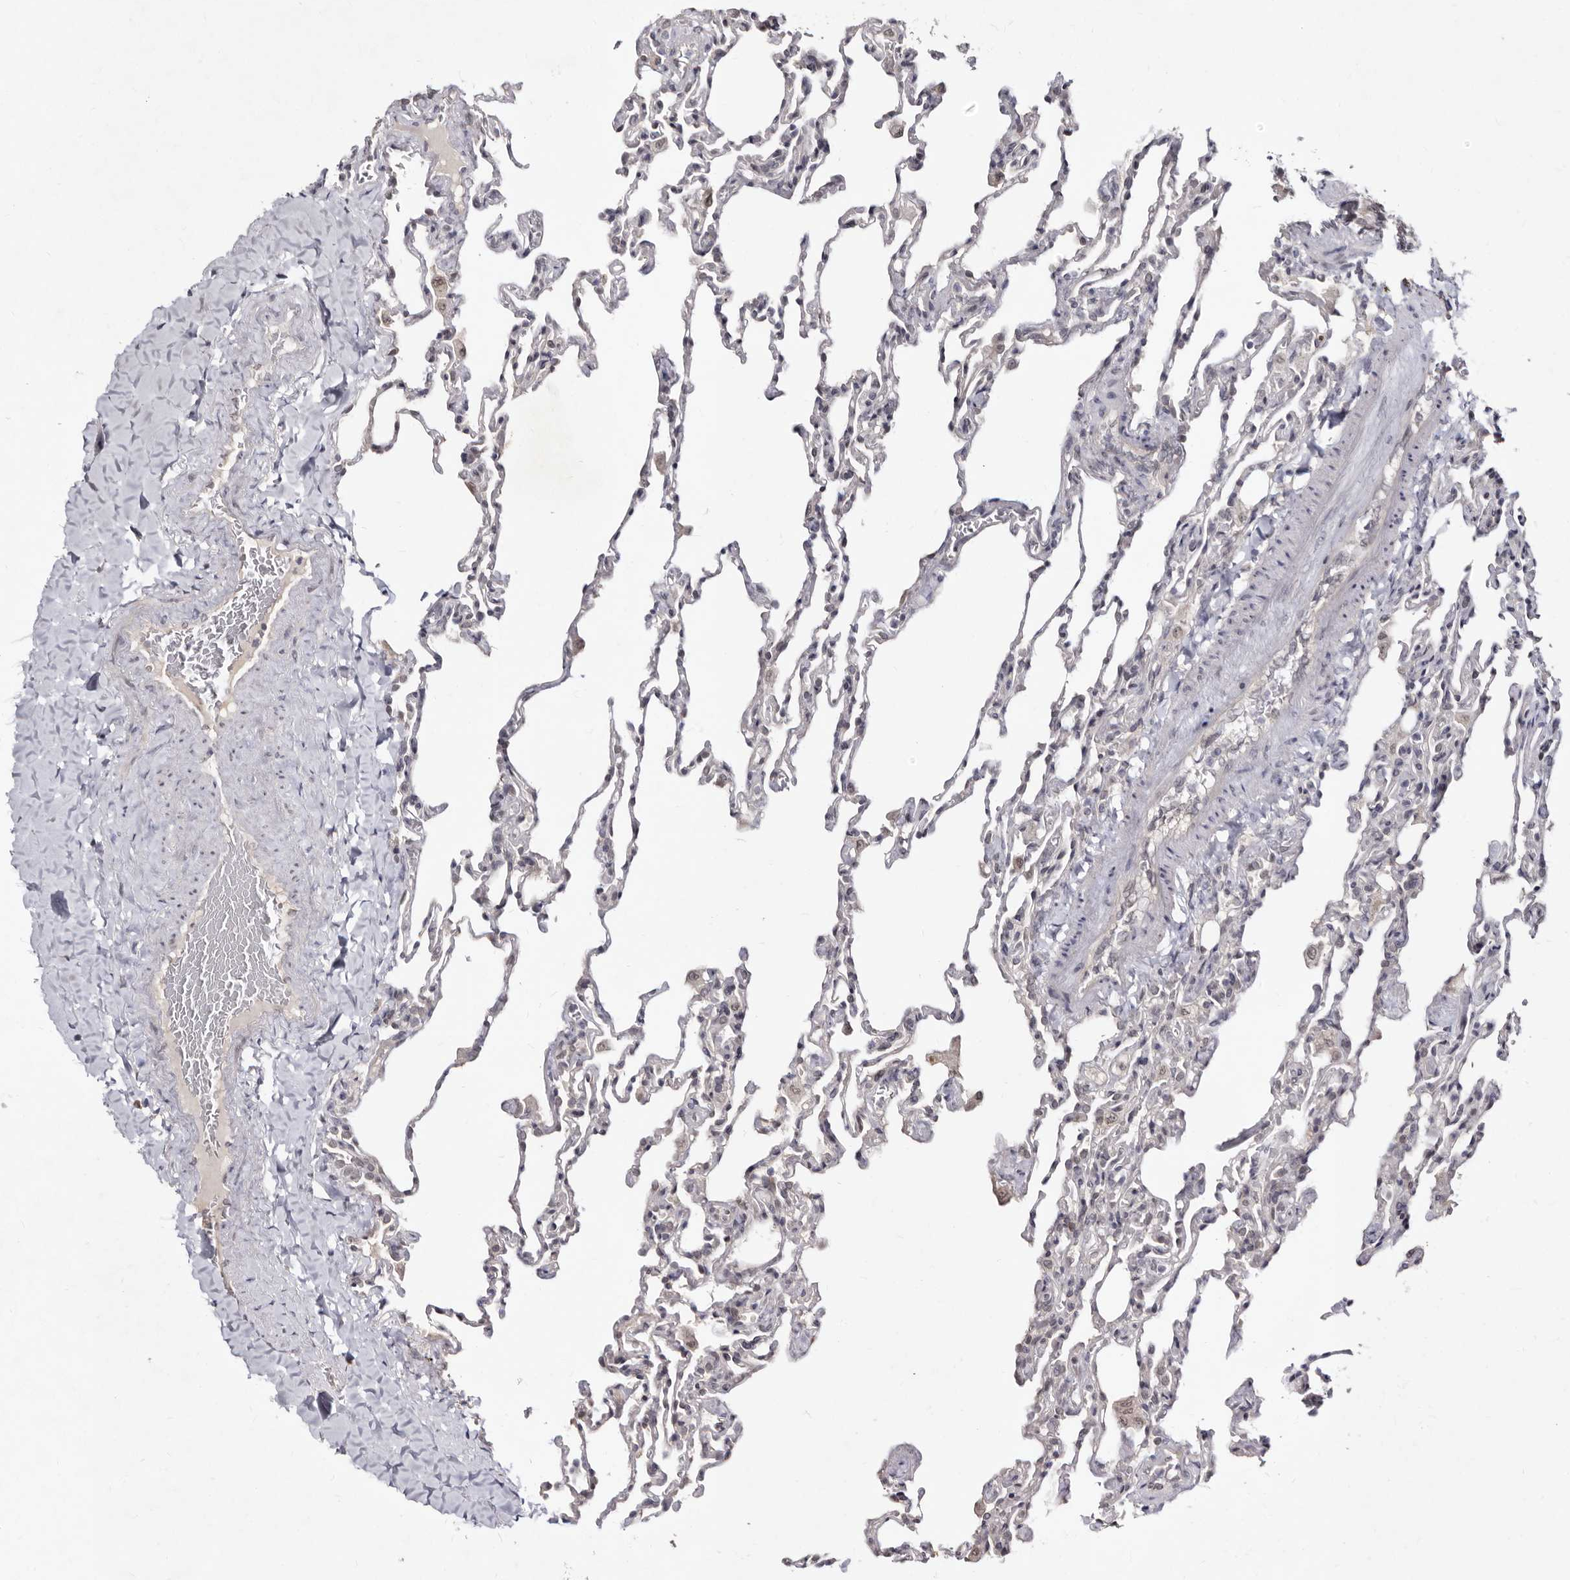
{"staining": {"intensity": "negative", "quantity": "none", "location": "none"}, "tissue": "lung", "cell_type": "Alveolar cells", "image_type": "normal", "snomed": [{"axis": "morphology", "description": "Normal tissue, NOS"}, {"axis": "topography", "description": "Lung"}], "caption": "Immunohistochemistry micrograph of benign lung stained for a protein (brown), which demonstrates no staining in alveolar cells.", "gene": "LCORL", "patient": {"sex": "male", "age": 20}}